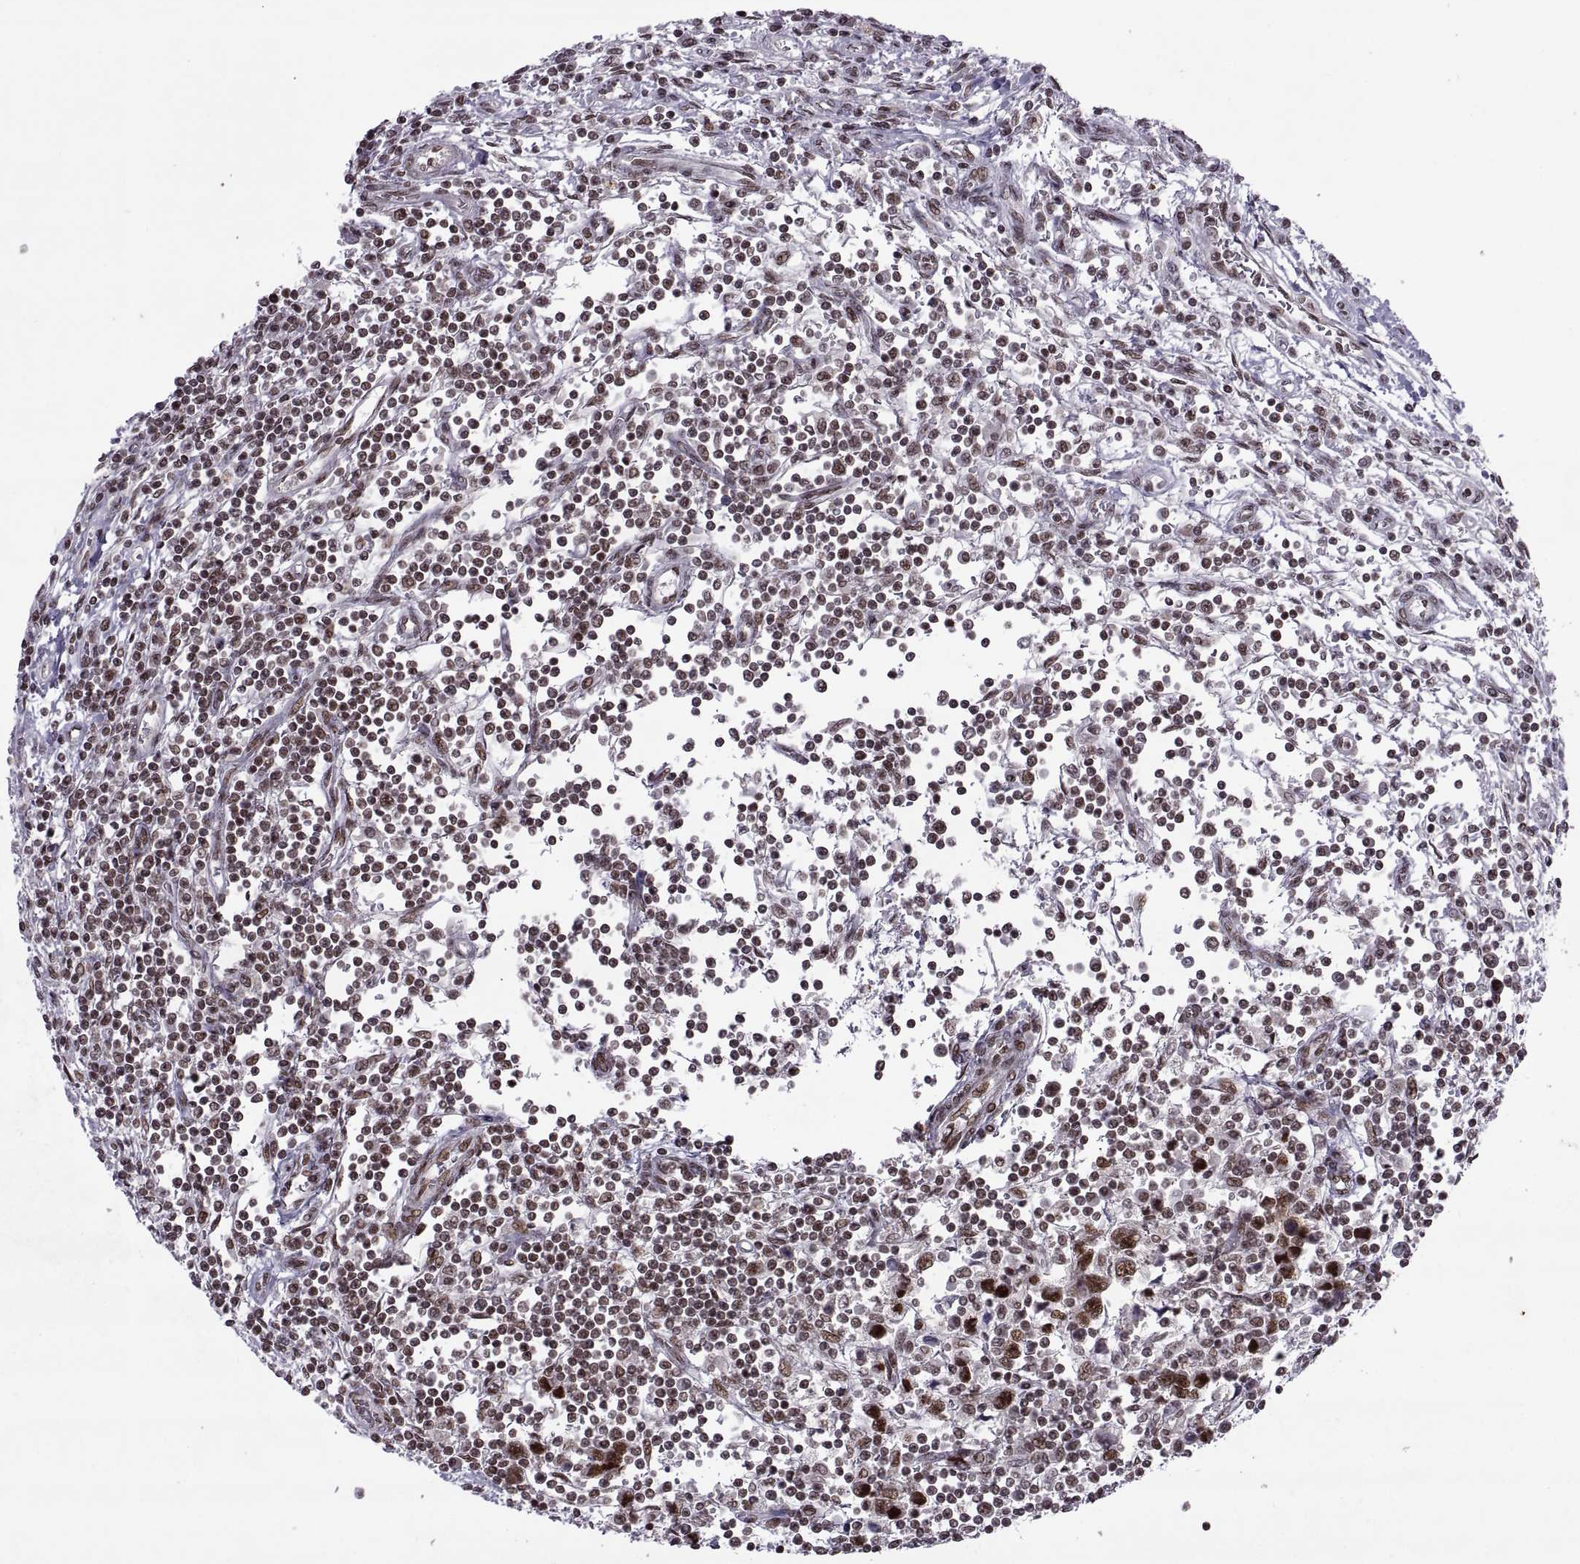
{"staining": {"intensity": "strong", "quantity": "25%-75%", "location": "nuclear"}, "tissue": "testis cancer", "cell_type": "Tumor cells", "image_type": "cancer", "snomed": [{"axis": "morphology", "description": "Seminoma, NOS"}, {"axis": "topography", "description": "Testis"}], "caption": "A brown stain highlights strong nuclear expression of a protein in human testis cancer (seminoma) tumor cells.", "gene": "MT1E", "patient": {"sex": "male", "age": 34}}